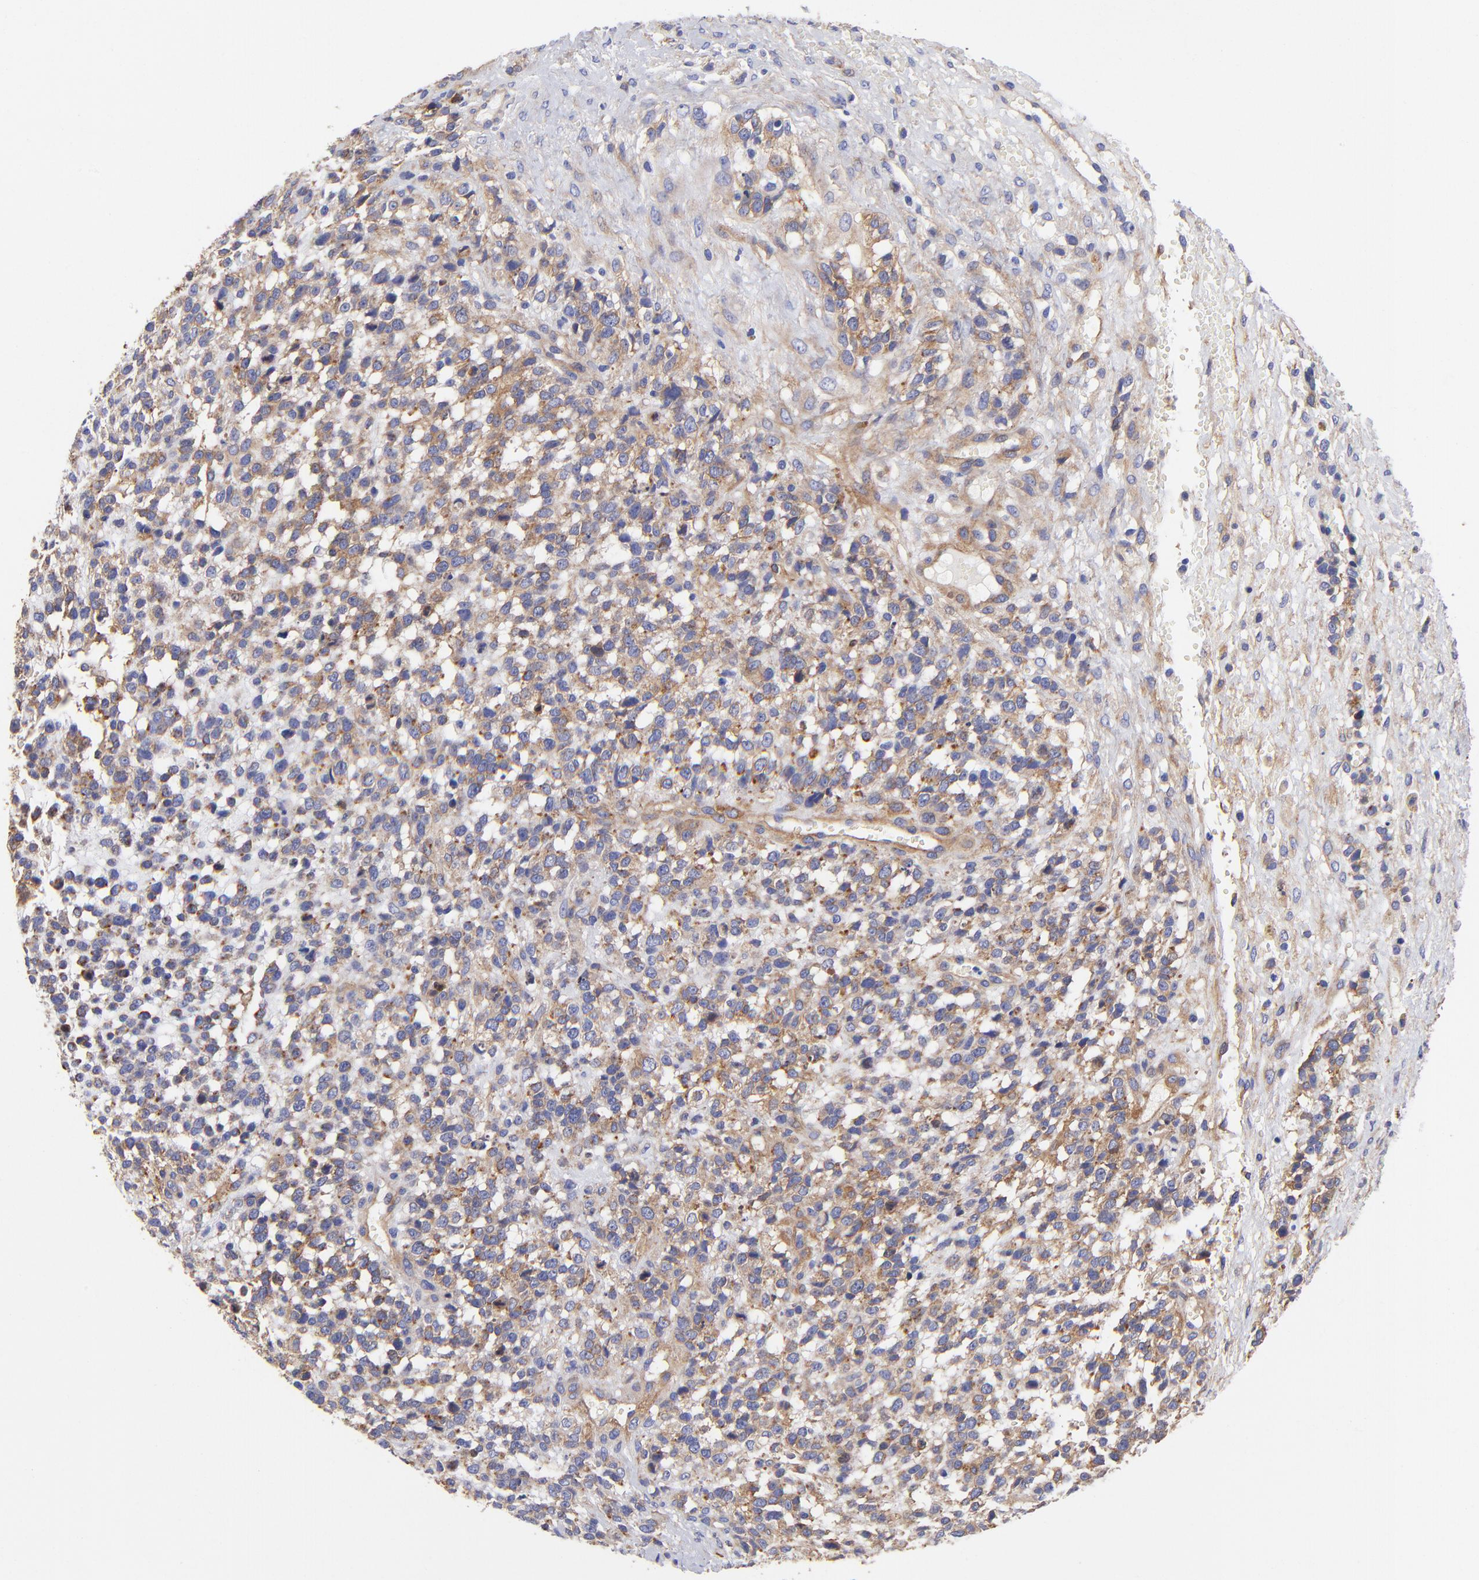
{"staining": {"intensity": "moderate", "quantity": "<25%", "location": "cytoplasmic/membranous"}, "tissue": "glioma", "cell_type": "Tumor cells", "image_type": "cancer", "snomed": [{"axis": "morphology", "description": "Glioma, malignant, High grade"}, {"axis": "topography", "description": "Brain"}], "caption": "Approximately <25% of tumor cells in glioma display moderate cytoplasmic/membranous protein staining as visualized by brown immunohistochemical staining.", "gene": "PPFIBP1", "patient": {"sex": "male", "age": 66}}